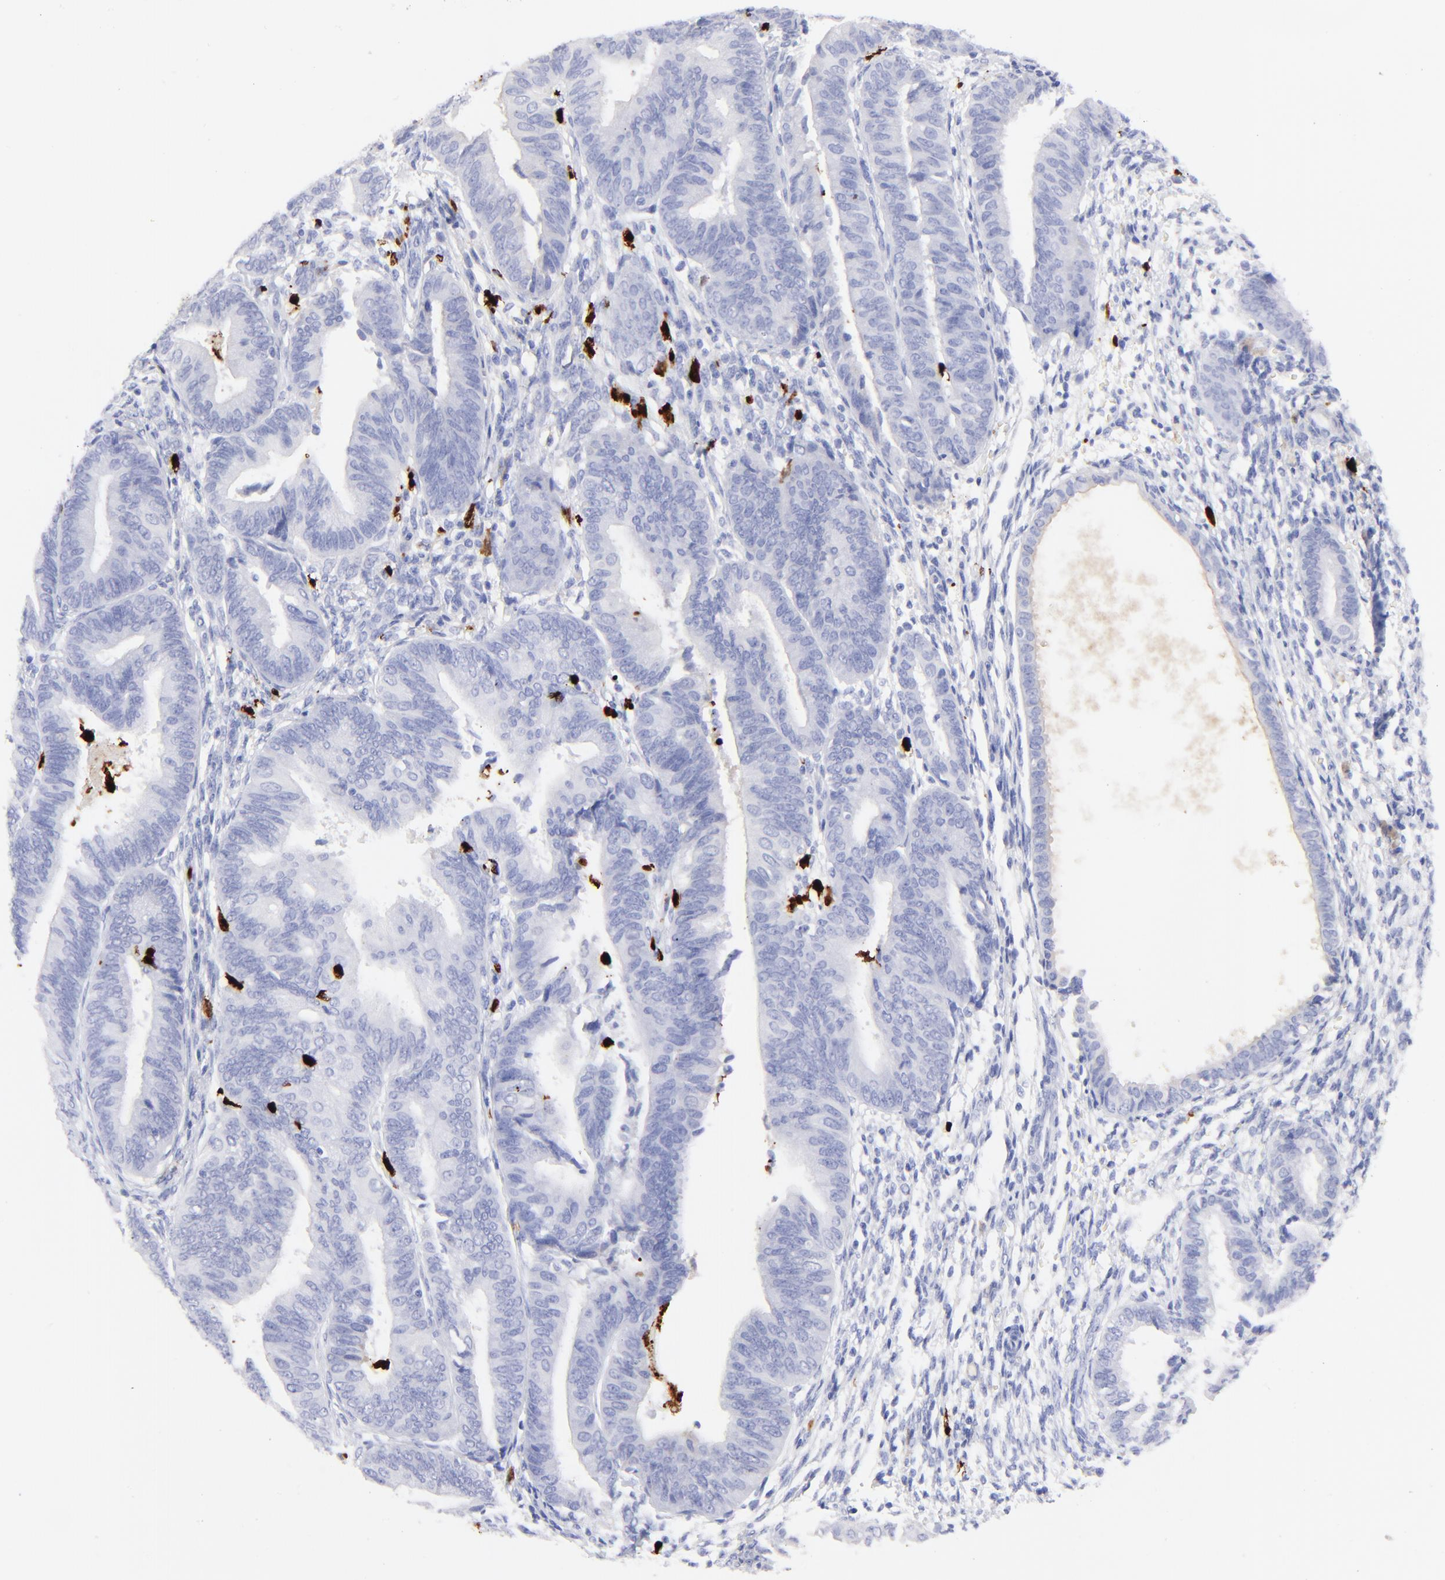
{"staining": {"intensity": "negative", "quantity": "none", "location": "none"}, "tissue": "endometrial cancer", "cell_type": "Tumor cells", "image_type": "cancer", "snomed": [{"axis": "morphology", "description": "Adenocarcinoma, NOS"}, {"axis": "topography", "description": "Endometrium"}], "caption": "Tumor cells are negative for protein expression in human adenocarcinoma (endometrial). (Stains: DAB immunohistochemistry with hematoxylin counter stain, Microscopy: brightfield microscopy at high magnification).", "gene": "S100A12", "patient": {"sex": "female", "age": 63}}